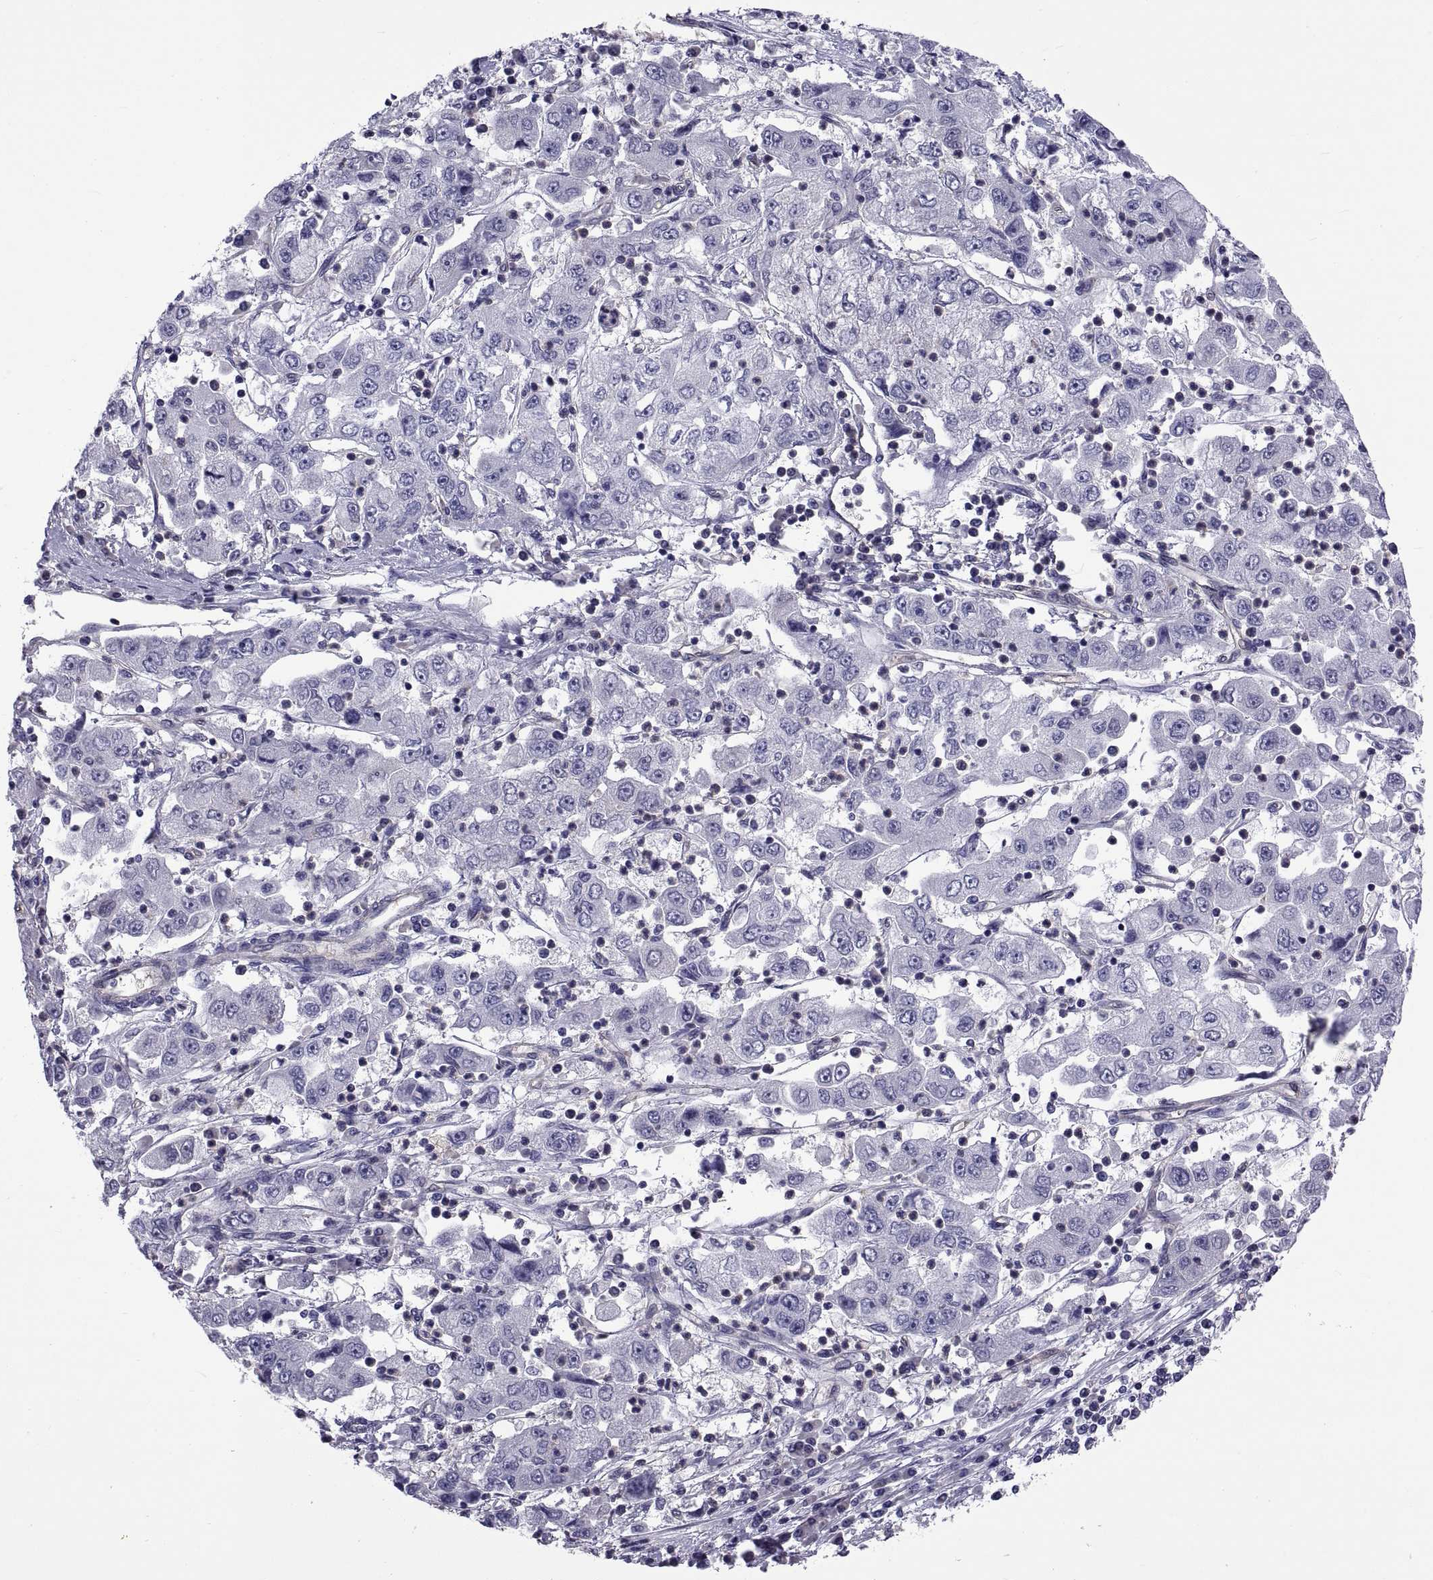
{"staining": {"intensity": "negative", "quantity": "none", "location": "none"}, "tissue": "cervical cancer", "cell_type": "Tumor cells", "image_type": "cancer", "snomed": [{"axis": "morphology", "description": "Squamous cell carcinoma, NOS"}, {"axis": "topography", "description": "Cervix"}], "caption": "A micrograph of cervical cancer stained for a protein demonstrates no brown staining in tumor cells. Nuclei are stained in blue.", "gene": "LCN9", "patient": {"sex": "female", "age": 36}}